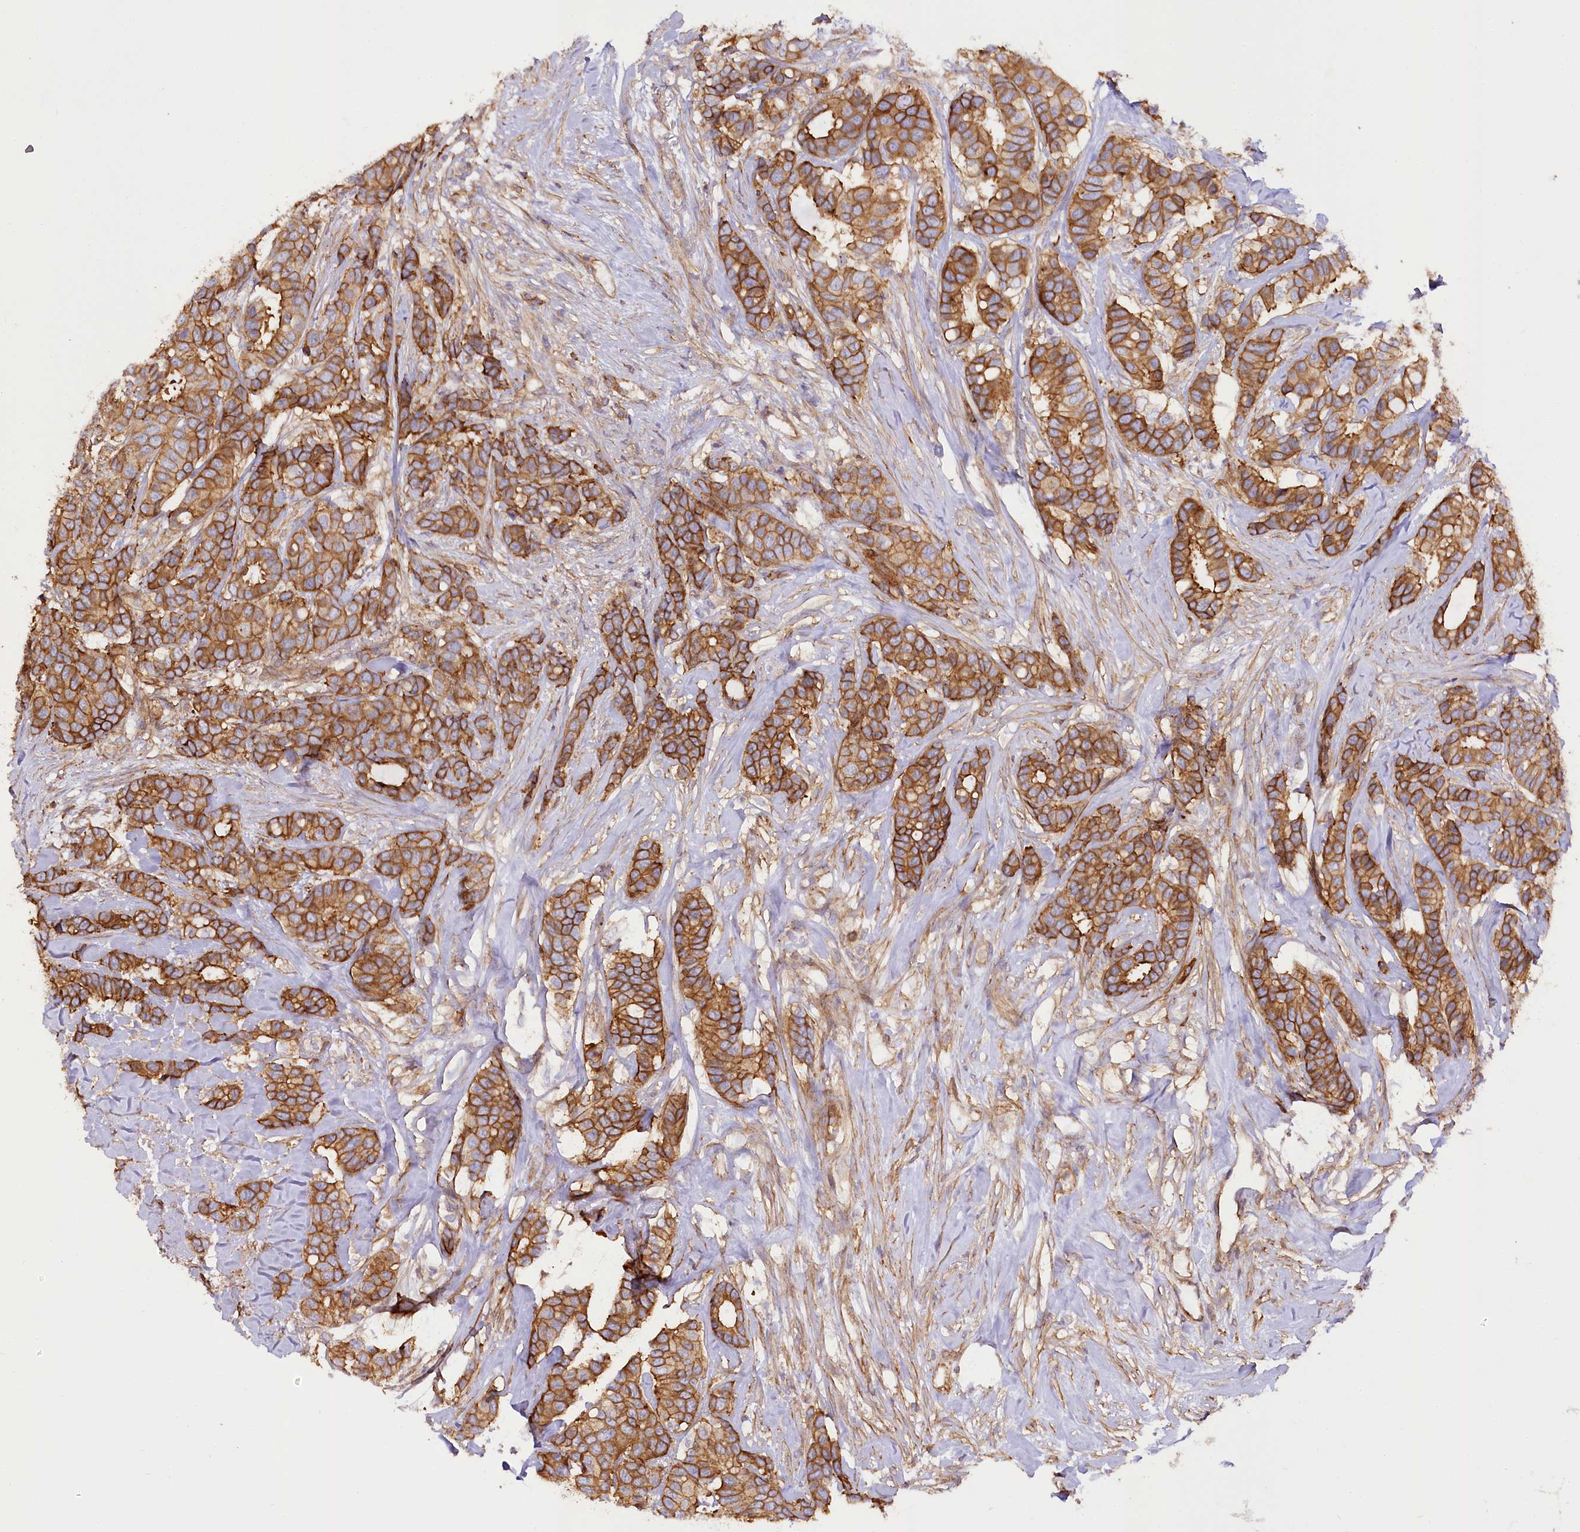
{"staining": {"intensity": "strong", "quantity": ">75%", "location": "cytoplasmic/membranous"}, "tissue": "breast cancer", "cell_type": "Tumor cells", "image_type": "cancer", "snomed": [{"axis": "morphology", "description": "Duct carcinoma"}, {"axis": "topography", "description": "Breast"}], "caption": "Immunohistochemistry (DAB (3,3'-diaminobenzidine)) staining of human breast cancer (invasive ductal carcinoma) shows strong cytoplasmic/membranous protein positivity in approximately >75% of tumor cells.", "gene": "SYNPO2", "patient": {"sex": "female", "age": 87}}